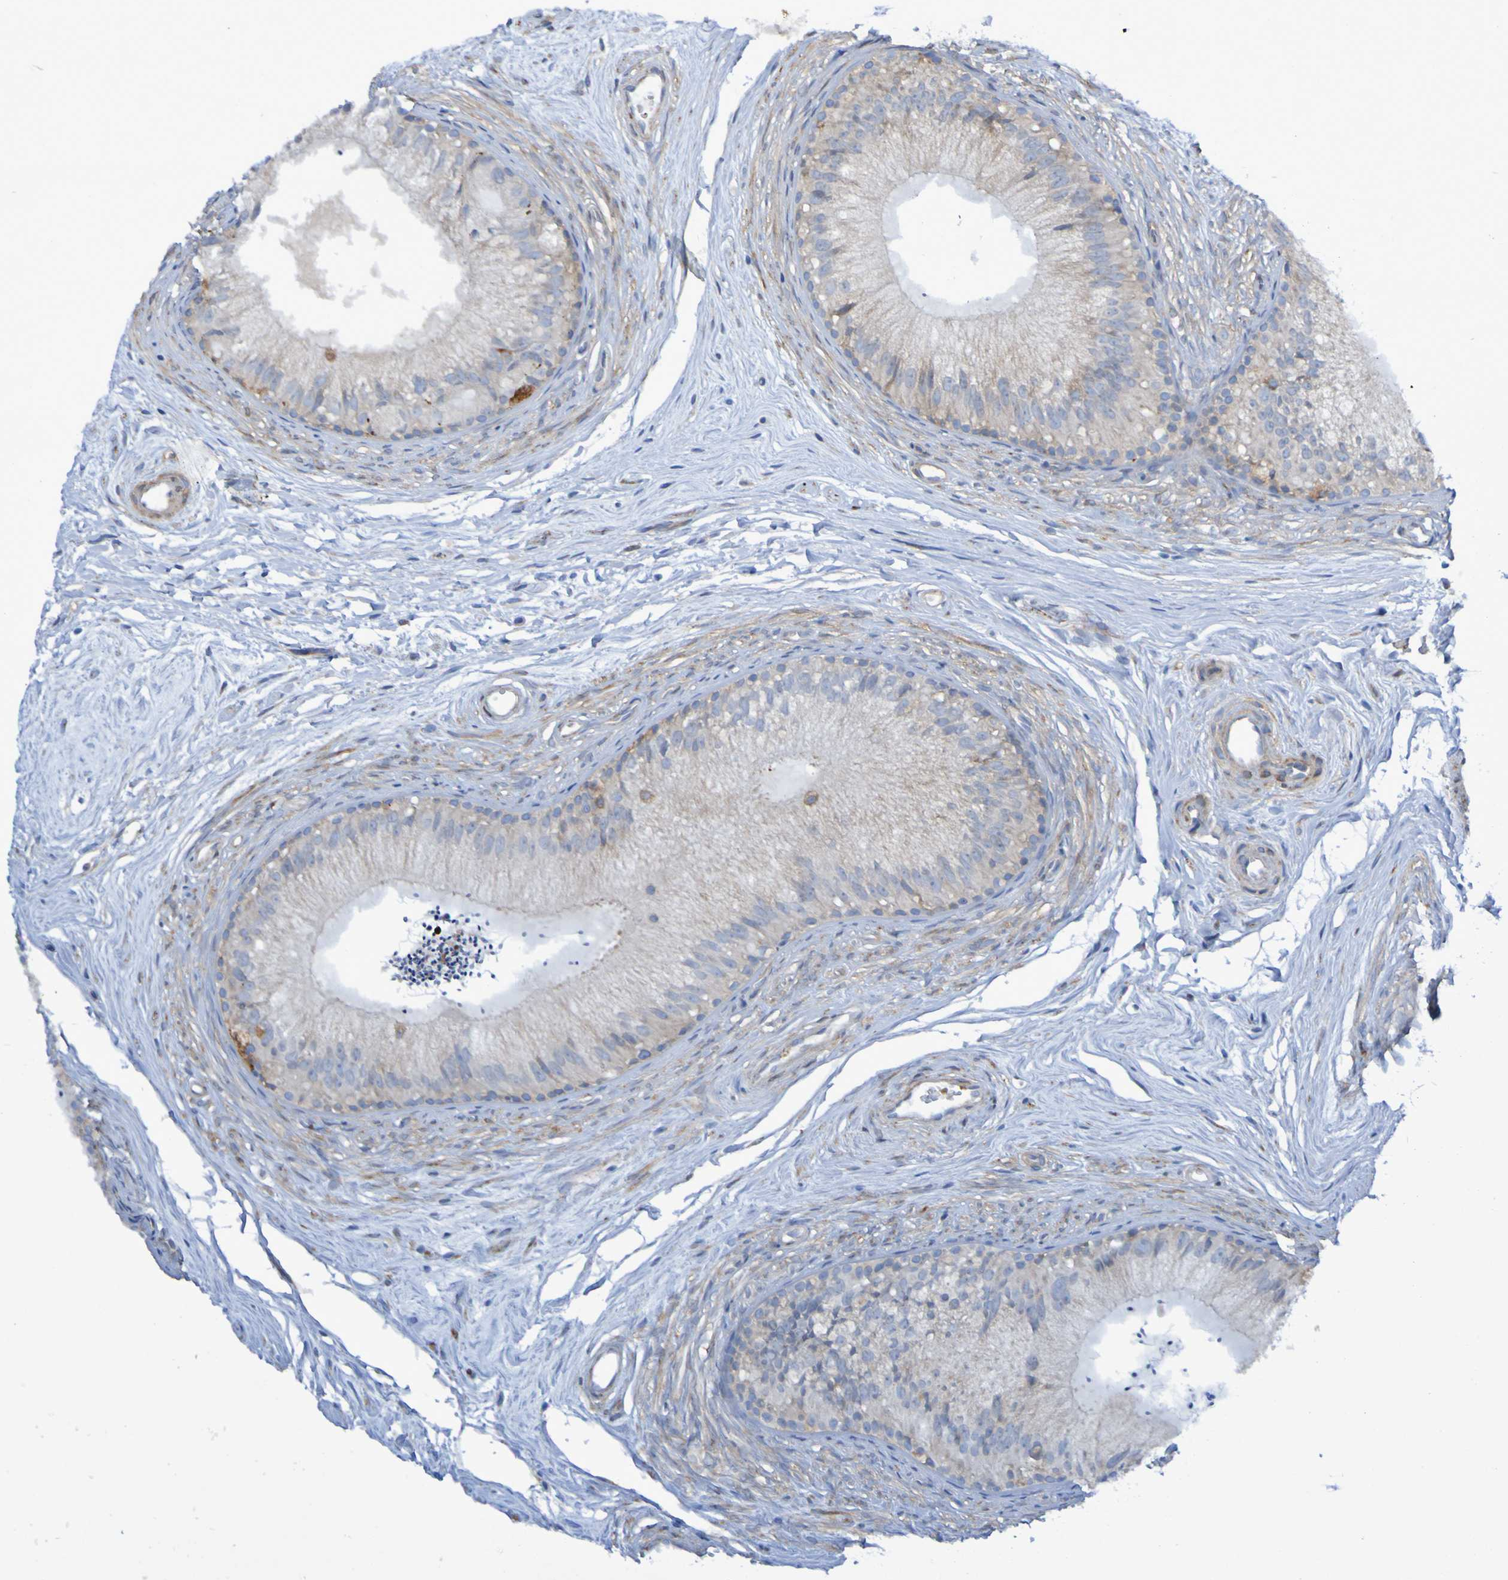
{"staining": {"intensity": "weak", "quantity": ">75%", "location": "cytoplasmic/membranous"}, "tissue": "epididymis", "cell_type": "Glandular cells", "image_type": "normal", "snomed": [{"axis": "morphology", "description": "Normal tissue, NOS"}, {"axis": "topography", "description": "Epididymis"}], "caption": "This photomicrograph shows IHC staining of benign human epididymis, with low weak cytoplasmic/membranous positivity in approximately >75% of glandular cells.", "gene": "SCRG1", "patient": {"sex": "male", "age": 56}}